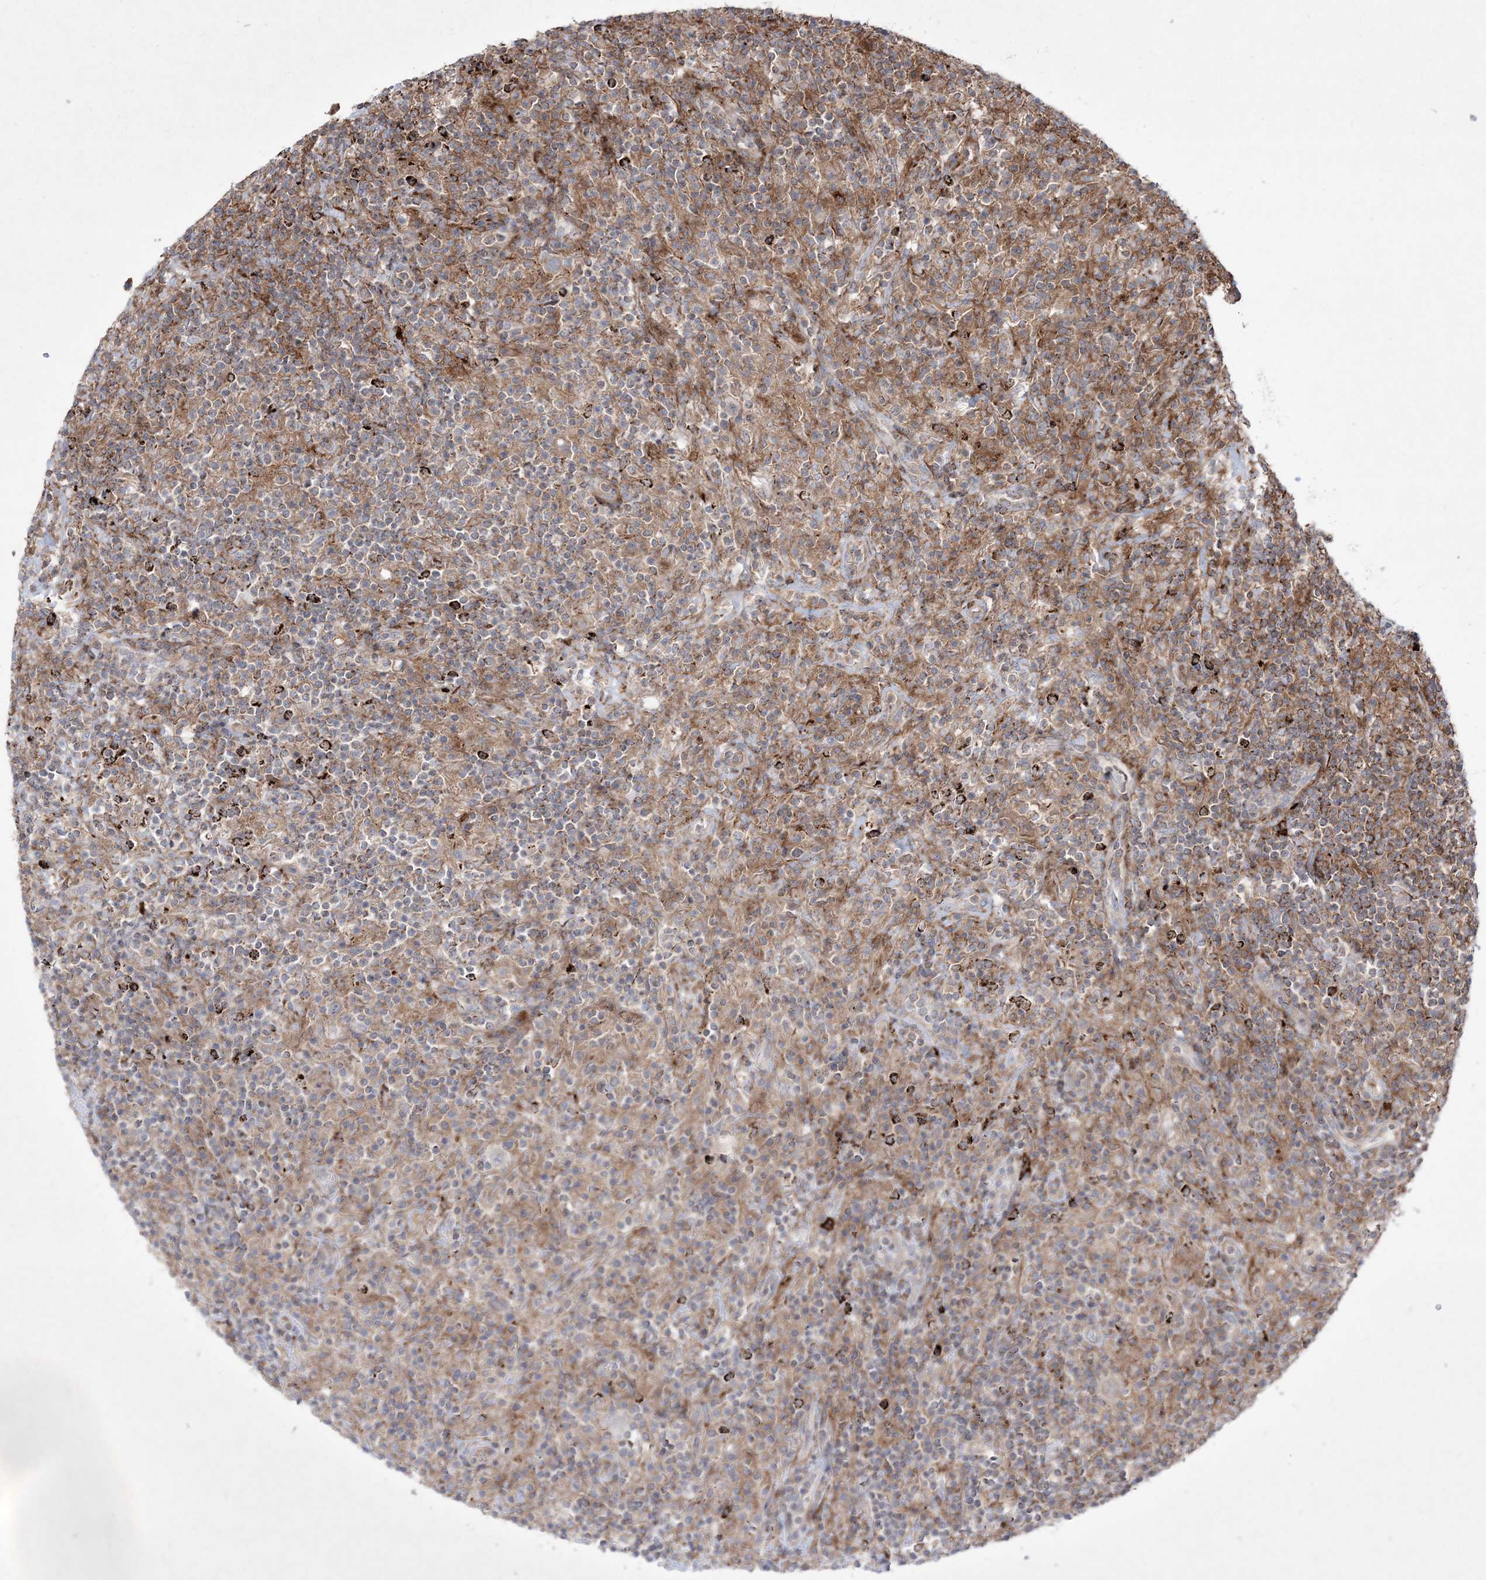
{"staining": {"intensity": "weak", "quantity": "25%-75%", "location": "cytoplasmic/membranous"}, "tissue": "lymphoma", "cell_type": "Tumor cells", "image_type": "cancer", "snomed": [{"axis": "morphology", "description": "Hodgkin's disease, NOS"}, {"axis": "topography", "description": "Lymph node"}], "caption": "Human lymphoma stained with a protein marker shows weak staining in tumor cells.", "gene": "RICTOR", "patient": {"sex": "male", "age": 70}}